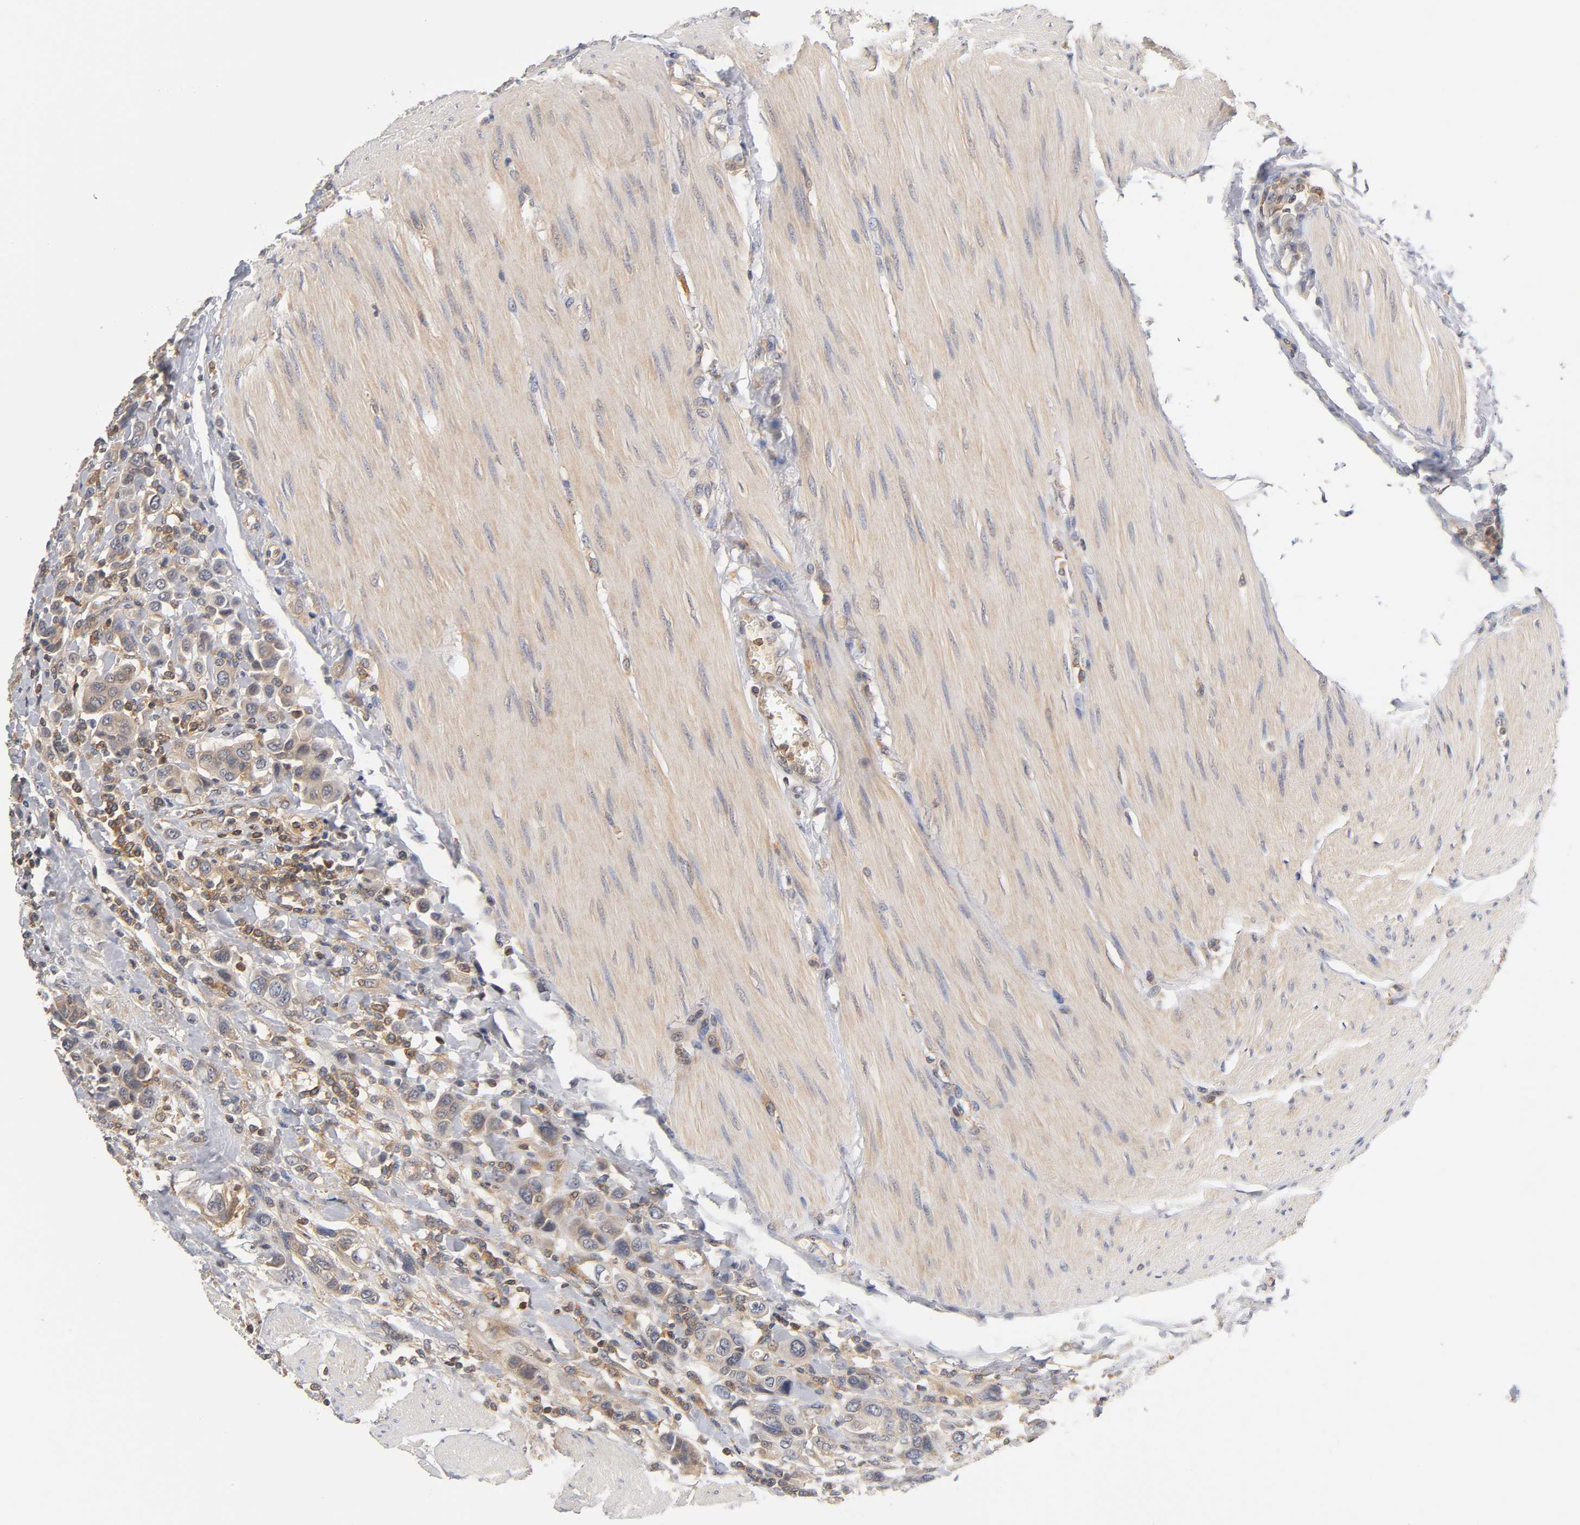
{"staining": {"intensity": "moderate", "quantity": ">75%", "location": "cytoplasmic/membranous"}, "tissue": "urothelial cancer", "cell_type": "Tumor cells", "image_type": "cancer", "snomed": [{"axis": "morphology", "description": "Urothelial carcinoma, High grade"}, {"axis": "topography", "description": "Urinary bladder"}], "caption": "High-grade urothelial carcinoma stained for a protein (brown) displays moderate cytoplasmic/membranous positive positivity in approximately >75% of tumor cells.", "gene": "ACTR2", "patient": {"sex": "male", "age": 50}}